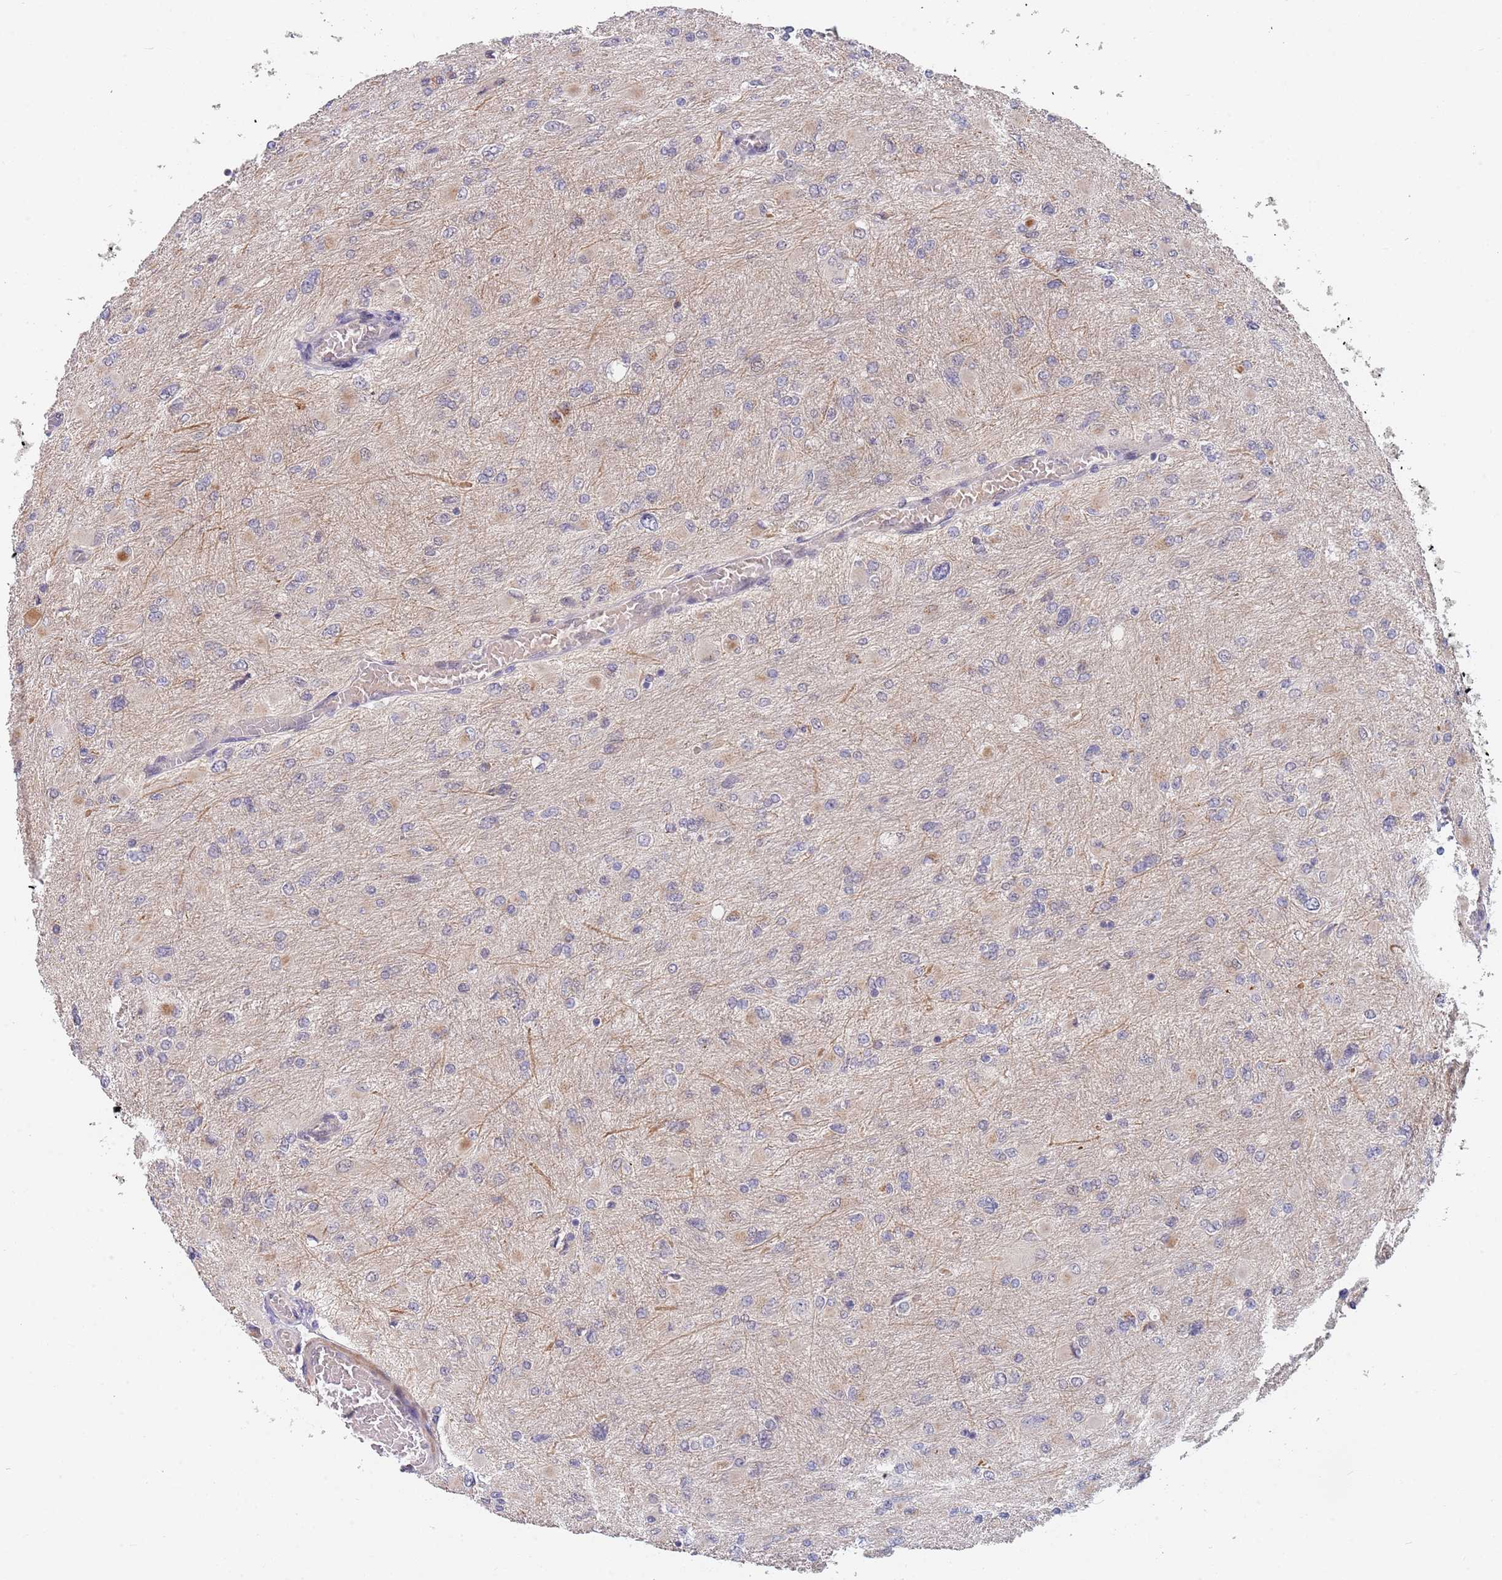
{"staining": {"intensity": "negative", "quantity": "none", "location": "none"}, "tissue": "glioma", "cell_type": "Tumor cells", "image_type": "cancer", "snomed": [{"axis": "morphology", "description": "Glioma, malignant, High grade"}, {"axis": "topography", "description": "Cerebral cortex"}], "caption": "Malignant glioma (high-grade) was stained to show a protein in brown. There is no significant positivity in tumor cells.", "gene": "B4GALT4", "patient": {"sex": "female", "age": 36}}